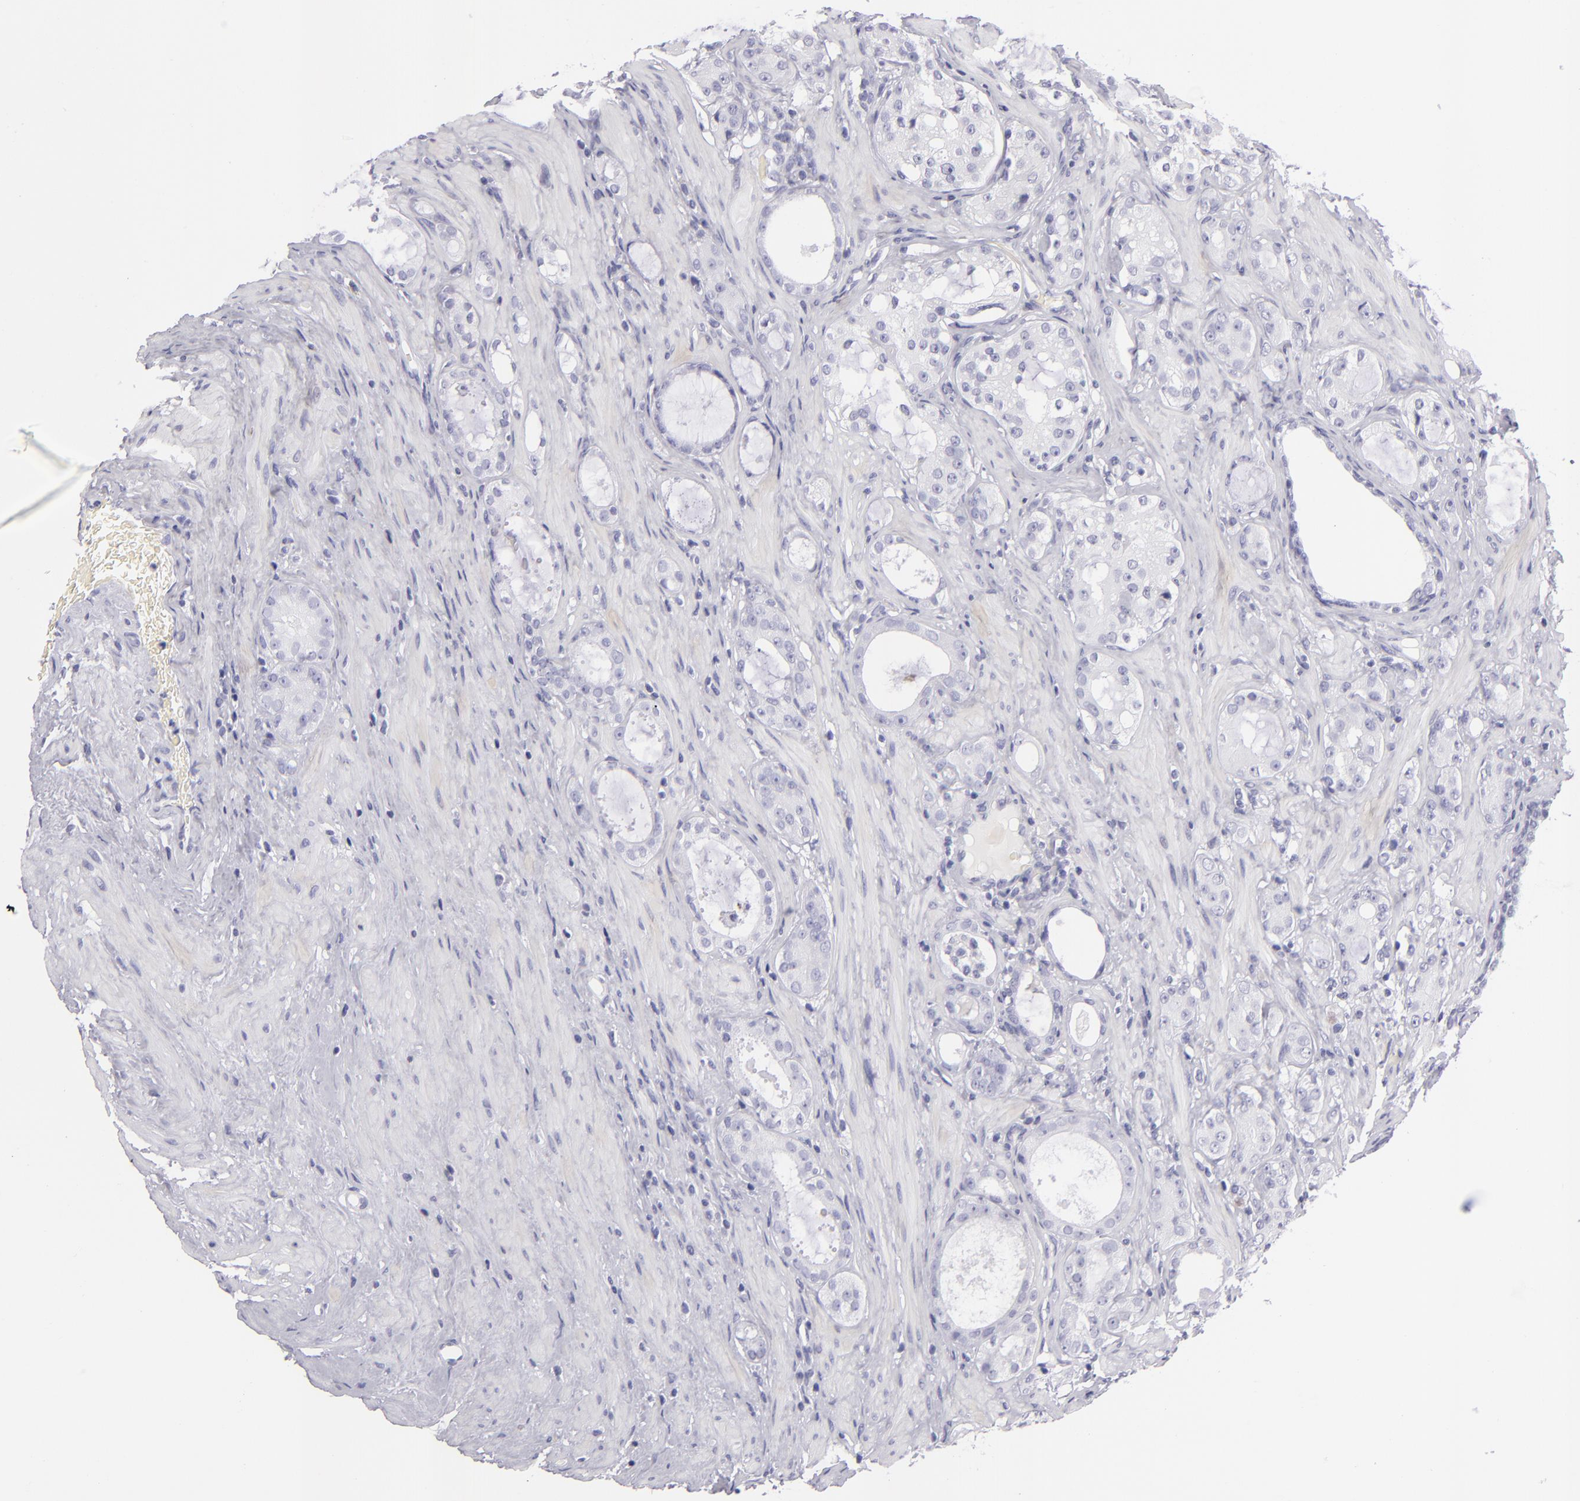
{"staining": {"intensity": "negative", "quantity": "none", "location": "none"}, "tissue": "prostate cancer", "cell_type": "Tumor cells", "image_type": "cancer", "snomed": [{"axis": "morphology", "description": "Adenocarcinoma, Medium grade"}, {"axis": "topography", "description": "Prostate"}], "caption": "Tumor cells show no significant staining in prostate cancer. Nuclei are stained in blue.", "gene": "VIL1", "patient": {"sex": "male", "age": 73}}